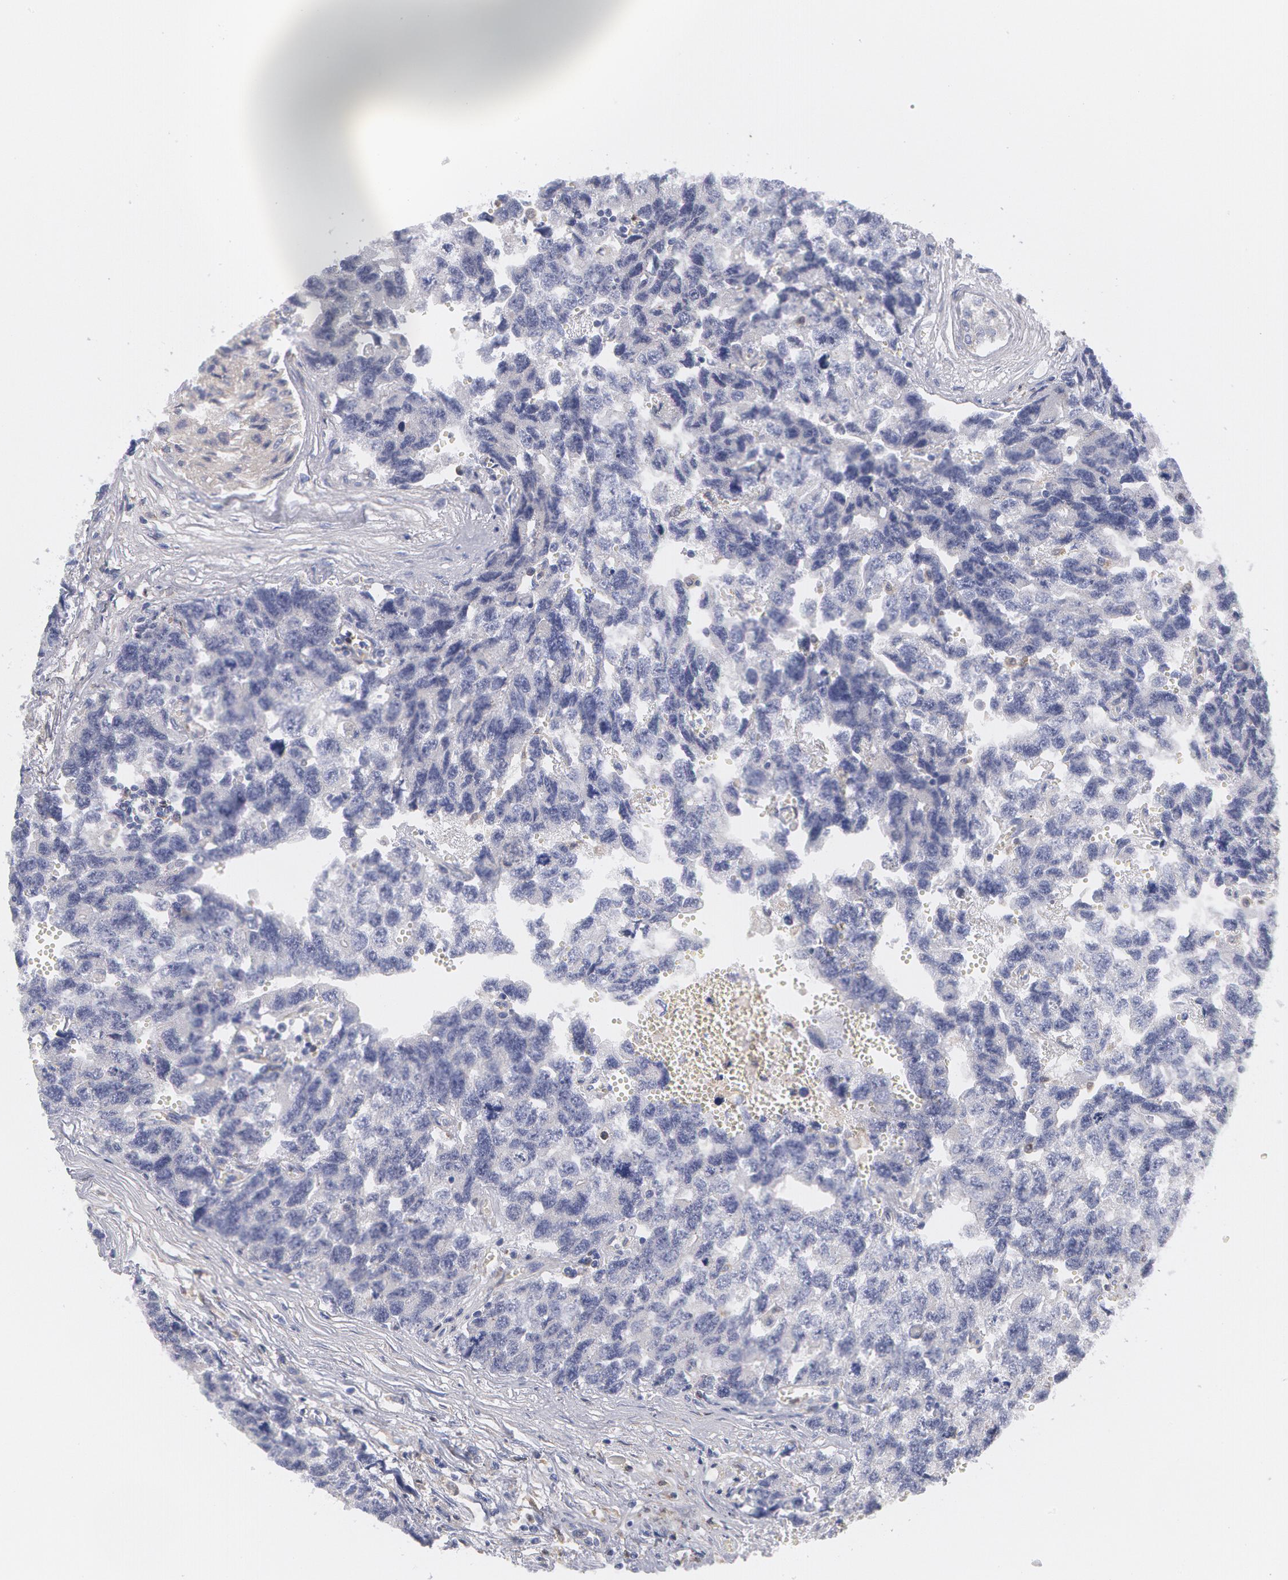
{"staining": {"intensity": "negative", "quantity": "none", "location": "none"}, "tissue": "testis cancer", "cell_type": "Tumor cells", "image_type": "cancer", "snomed": [{"axis": "morphology", "description": "Carcinoma, Embryonal, NOS"}, {"axis": "topography", "description": "Testis"}], "caption": "Embryonal carcinoma (testis) was stained to show a protein in brown. There is no significant staining in tumor cells.", "gene": "SYK", "patient": {"sex": "male", "age": 31}}